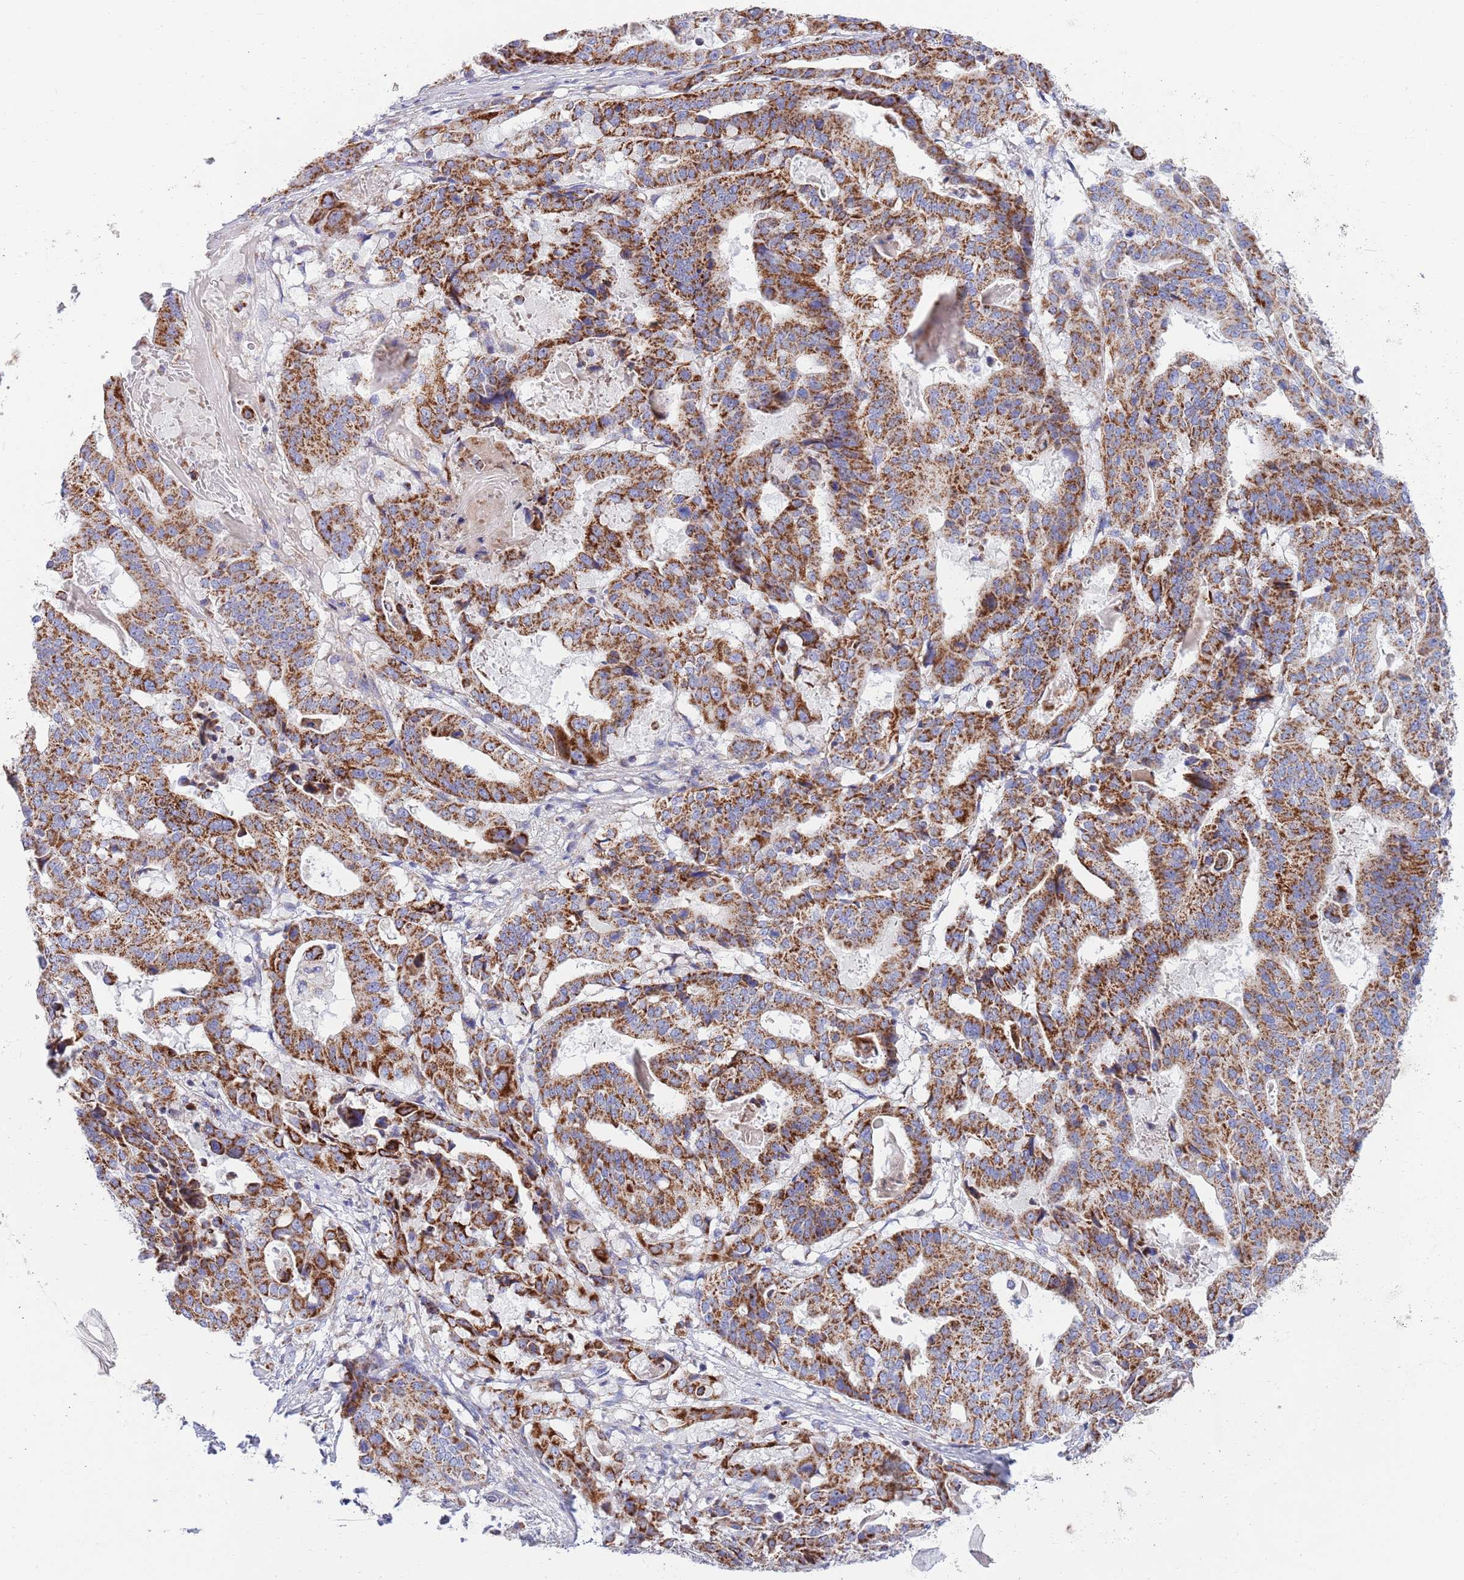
{"staining": {"intensity": "strong", "quantity": ">75%", "location": "cytoplasmic/membranous"}, "tissue": "stomach cancer", "cell_type": "Tumor cells", "image_type": "cancer", "snomed": [{"axis": "morphology", "description": "Adenocarcinoma, NOS"}, {"axis": "topography", "description": "Stomach"}], "caption": "Immunohistochemical staining of human adenocarcinoma (stomach) demonstrates high levels of strong cytoplasmic/membranous positivity in approximately >75% of tumor cells.", "gene": "EMC8", "patient": {"sex": "male", "age": 48}}